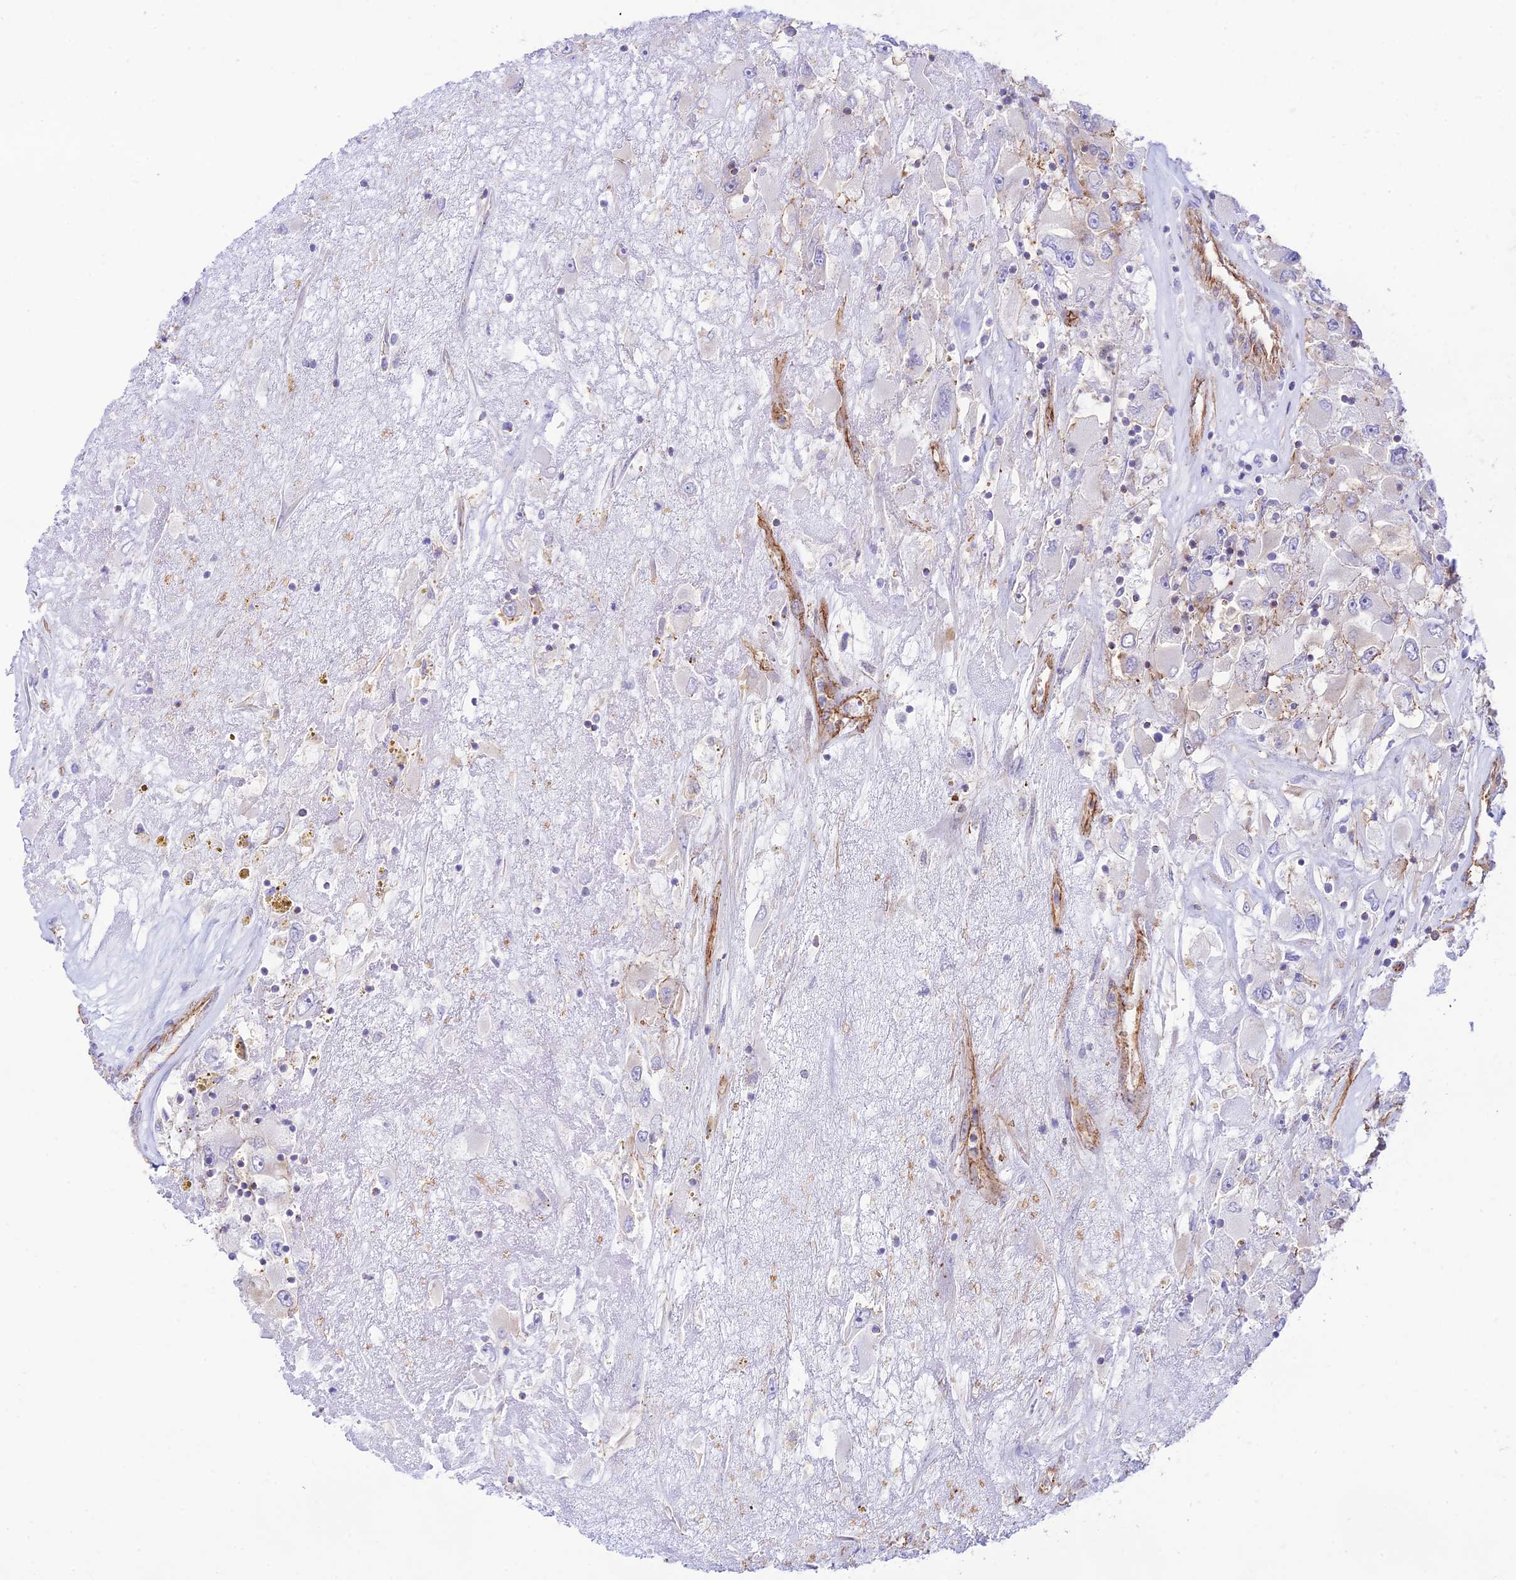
{"staining": {"intensity": "weak", "quantity": "<25%", "location": "cytoplasmic/membranous"}, "tissue": "renal cancer", "cell_type": "Tumor cells", "image_type": "cancer", "snomed": [{"axis": "morphology", "description": "Adenocarcinoma, NOS"}, {"axis": "topography", "description": "Kidney"}], "caption": "A high-resolution histopathology image shows IHC staining of renal cancer, which demonstrates no significant expression in tumor cells.", "gene": "YPEL5", "patient": {"sex": "female", "age": 52}}